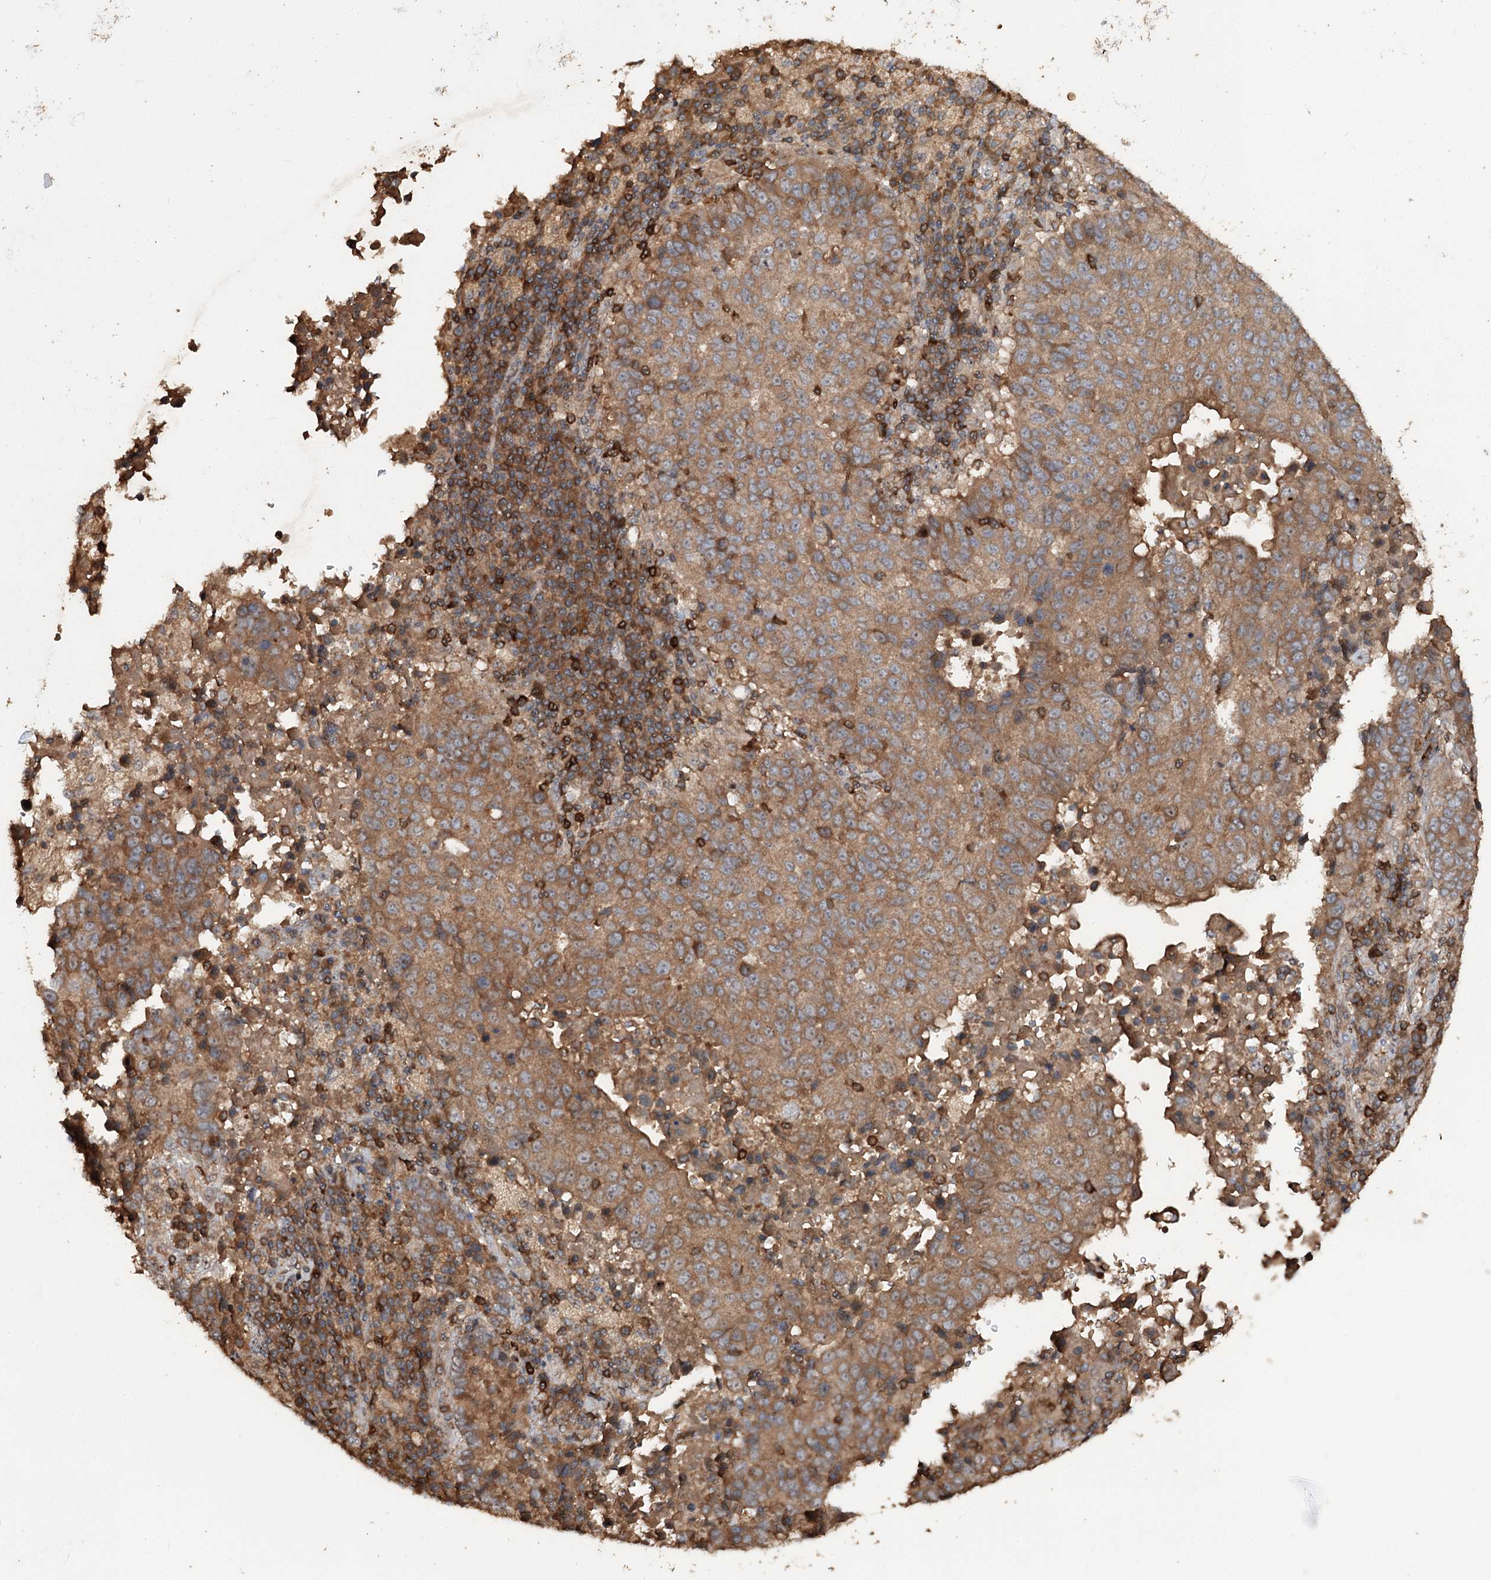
{"staining": {"intensity": "moderate", "quantity": ">75%", "location": "cytoplasmic/membranous"}, "tissue": "lung cancer", "cell_type": "Tumor cells", "image_type": "cancer", "snomed": [{"axis": "morphology", "description": "Squamous cell carcinoma, NOS"}, {"axis": "topography", "description": "Lung"}], "caption": "Approximately >75% of tumor cells in squamous cell carcinoma (lung) display moderate cytoplasmic/membranous protein positivity as visualized by brown immunohistochemical staining.", "gene": "FAM53B", "patient": {"sex": "male", "age": 73}}